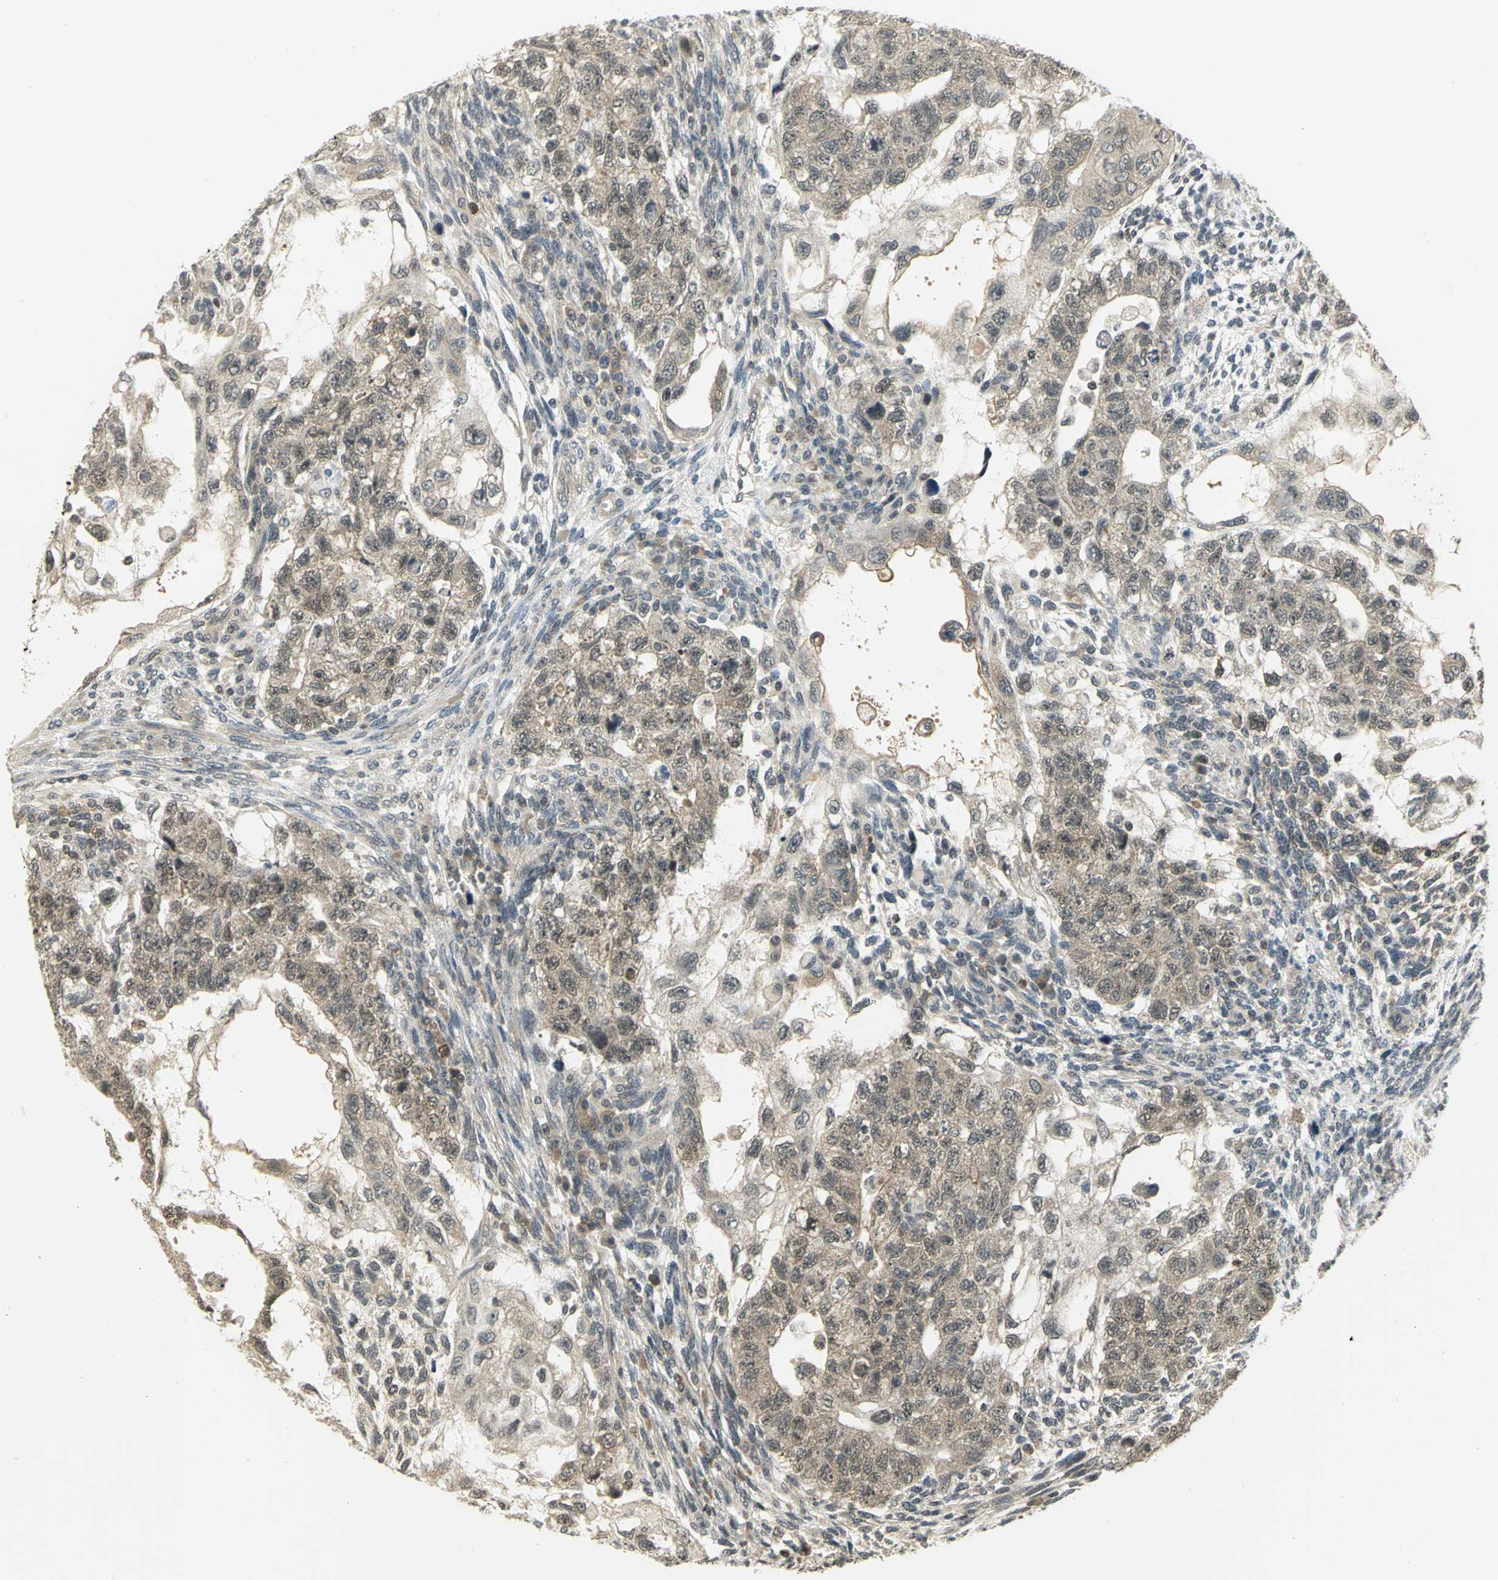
{"staining": {"intensity": "weak", "quantity": ">75%", "location": "cytoplasmic/membranous"}, "tissue": "testis cancer", "cell_type": "Tumor cells", "image_type": "cancer", "snomed": [{"axis": "morphology", "description": "Normal tissue, NOS"}, {"axis": "morphology", "description": "Carcinoma, Embryonal, NOS"}, {"axis": "topography", "description": "Testis"}], "caption": "The micrograph reveals staining of embryonal carcinoma (testis), revealing weak cytoplasmic/membranous protein expression (brown color) within tumor cells.", "gene": "CDC34", "patient": {"sex": "male", "age": 36}}